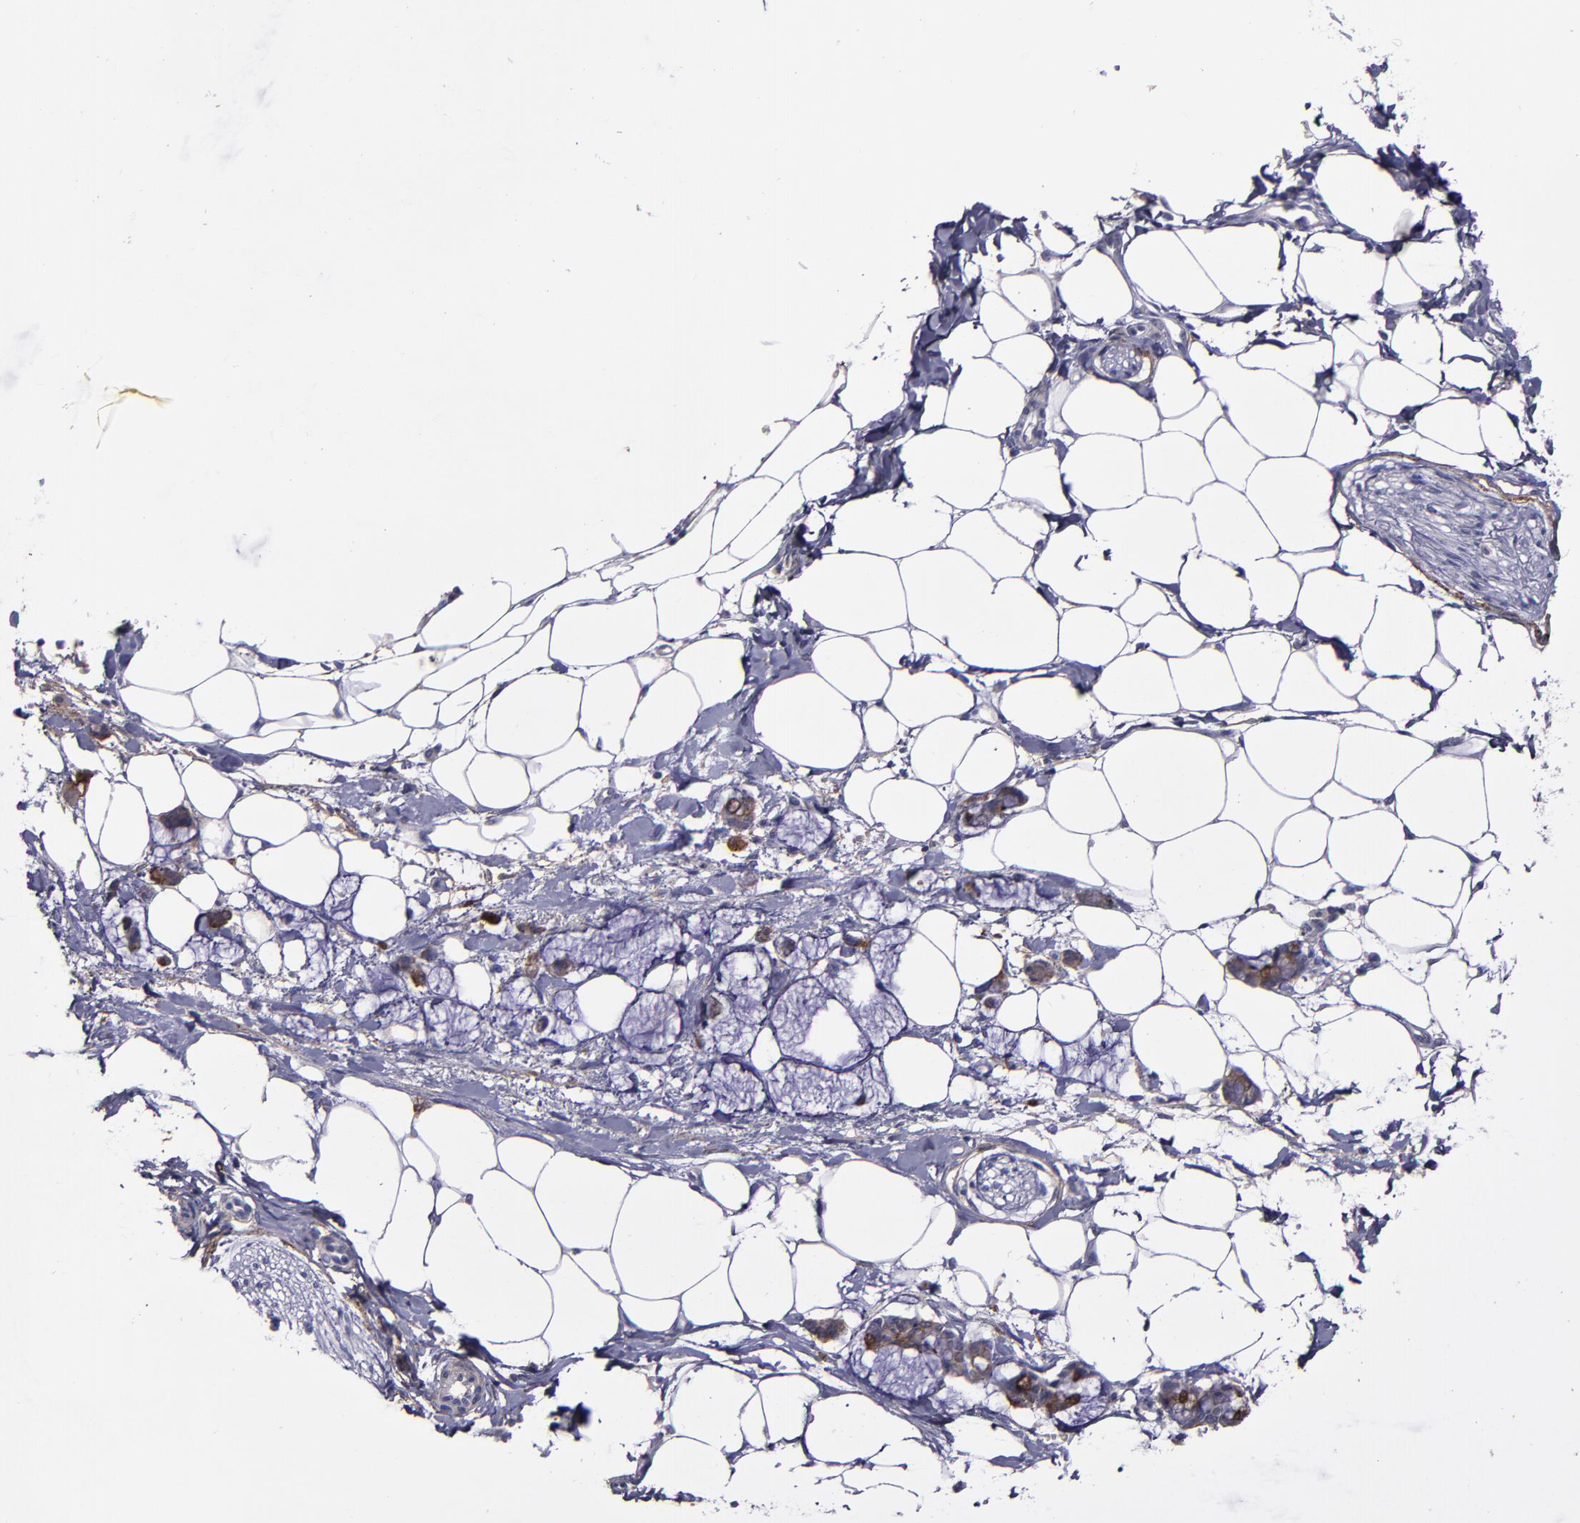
{"staining": {"intensity": "negative", "quantity": "none", "location": "none"}, "tissue": "adipose tissue", "cell_type": "Adipocytes", "image_type": "normal", "snomed": [{"axis": "morphology", "description": "Normal tissue, NOS"}, {"axis": "morphology", "description": "Adenocarcinoma, NOS"}, {"axis": "topography", "description": "Colon"}, {"axis": "topography", "description": "Peripheral nerve tissue"}], "caption": "This is an immunohistochemistry (IHC) image of unremarkable adipose tissue. There is no staining in adipocytes.", "gene": "MFGE8", "patient": {"sex": "male", "age": 14}}